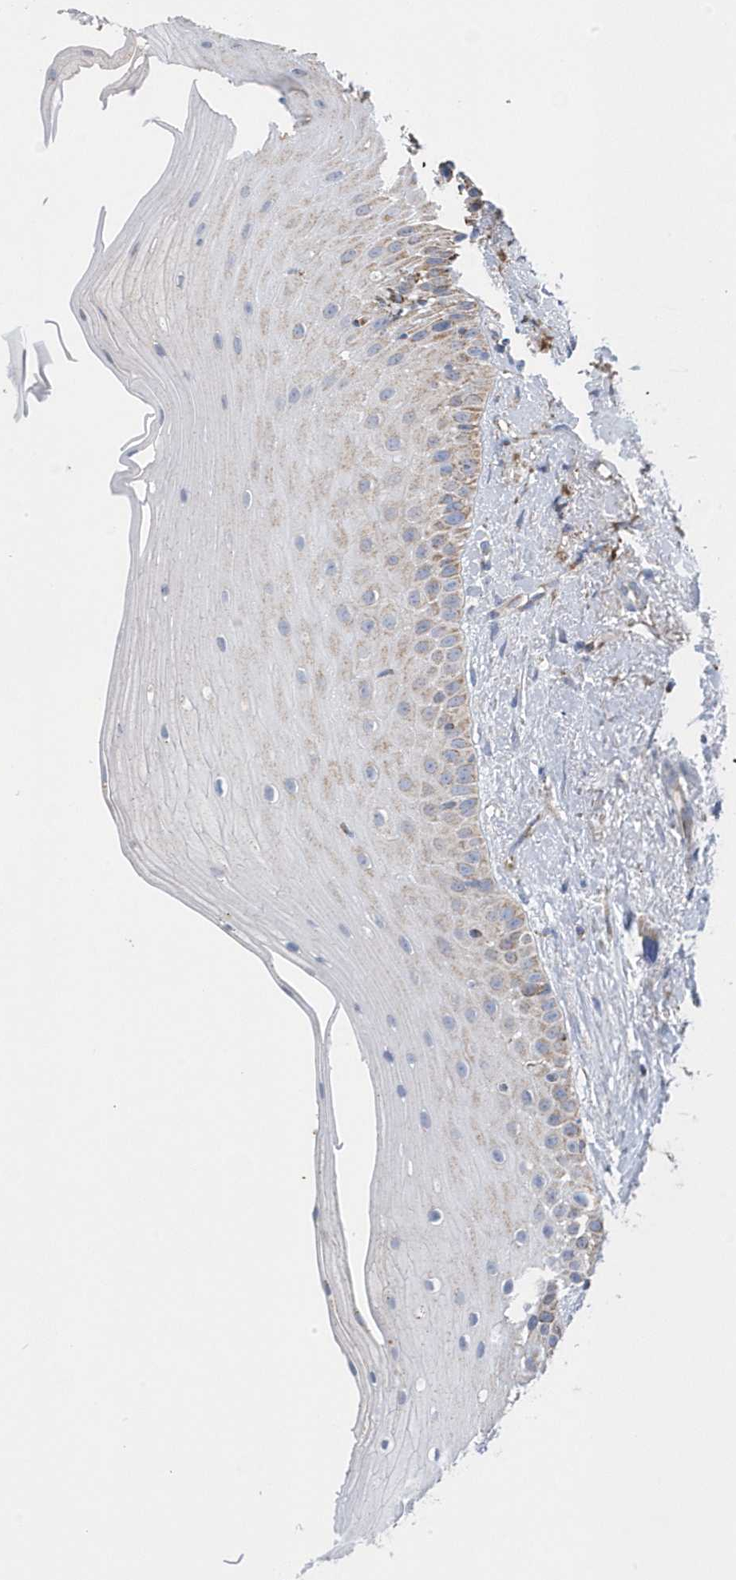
{"staining": {"intensity": "moderate", "quantity": "<25%", "location": "cytoplasmic/membranous"}, "tissue": "oral mucosa", "cell_type": "Squamous epithelial cells", "image_type": "normal", "snomed": [{"axis": "morphology", "description": "Normal tissue, NOS"}, {"axis": "topography", "description": "Oral tissue"}], "caption": "Immunohistochemical staining of benign human oral mucosa exhibits low levels of moderate cytoplasmic/membranous staining in about <25% of squamous epithelial cells. (DAB IHC with brightfield microscopy, high magnification).", "gene": "GTPBP8", "patient": {"sex": "female", "age": 63}}